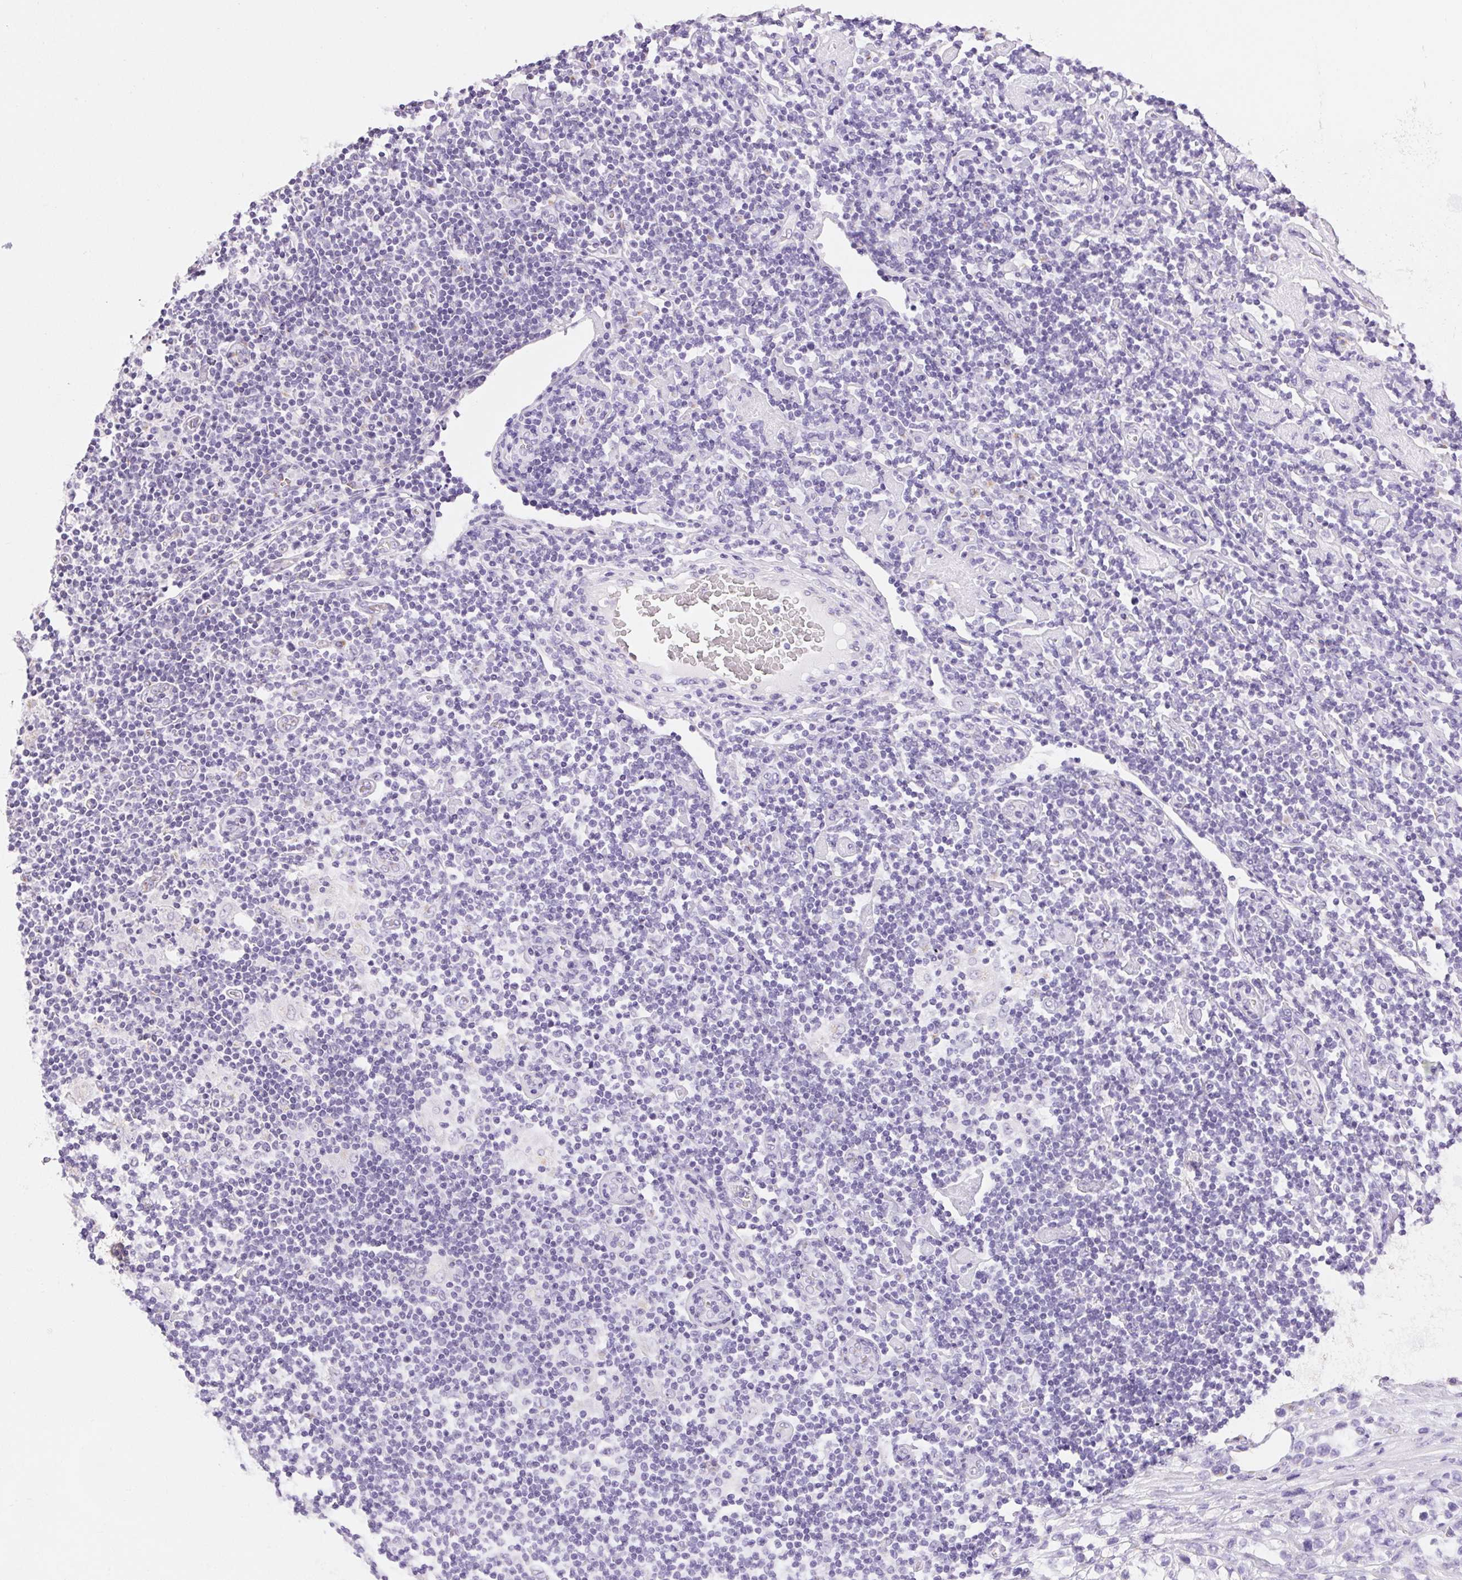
{"staining": {"intensity": "negative", "quantity": "none", "location": "none"}, "tissue": "lymphoma", "cell_type": "Tumor cells", "image_type": "cancer", "snomed": [{"axis": "morphology", "description": "Hodgkin's disease, NOS"}, {"axis": "topography", "description": "Lymph node"}], "caption": "Tumor cells show no significant protein staining in Hodgkin's disease. (DAB immunohistochemistry (IHC) with hematoxylin counter stain).", "gene": "SERPINB3", "patient": {"sex": "male", "age": 40}}